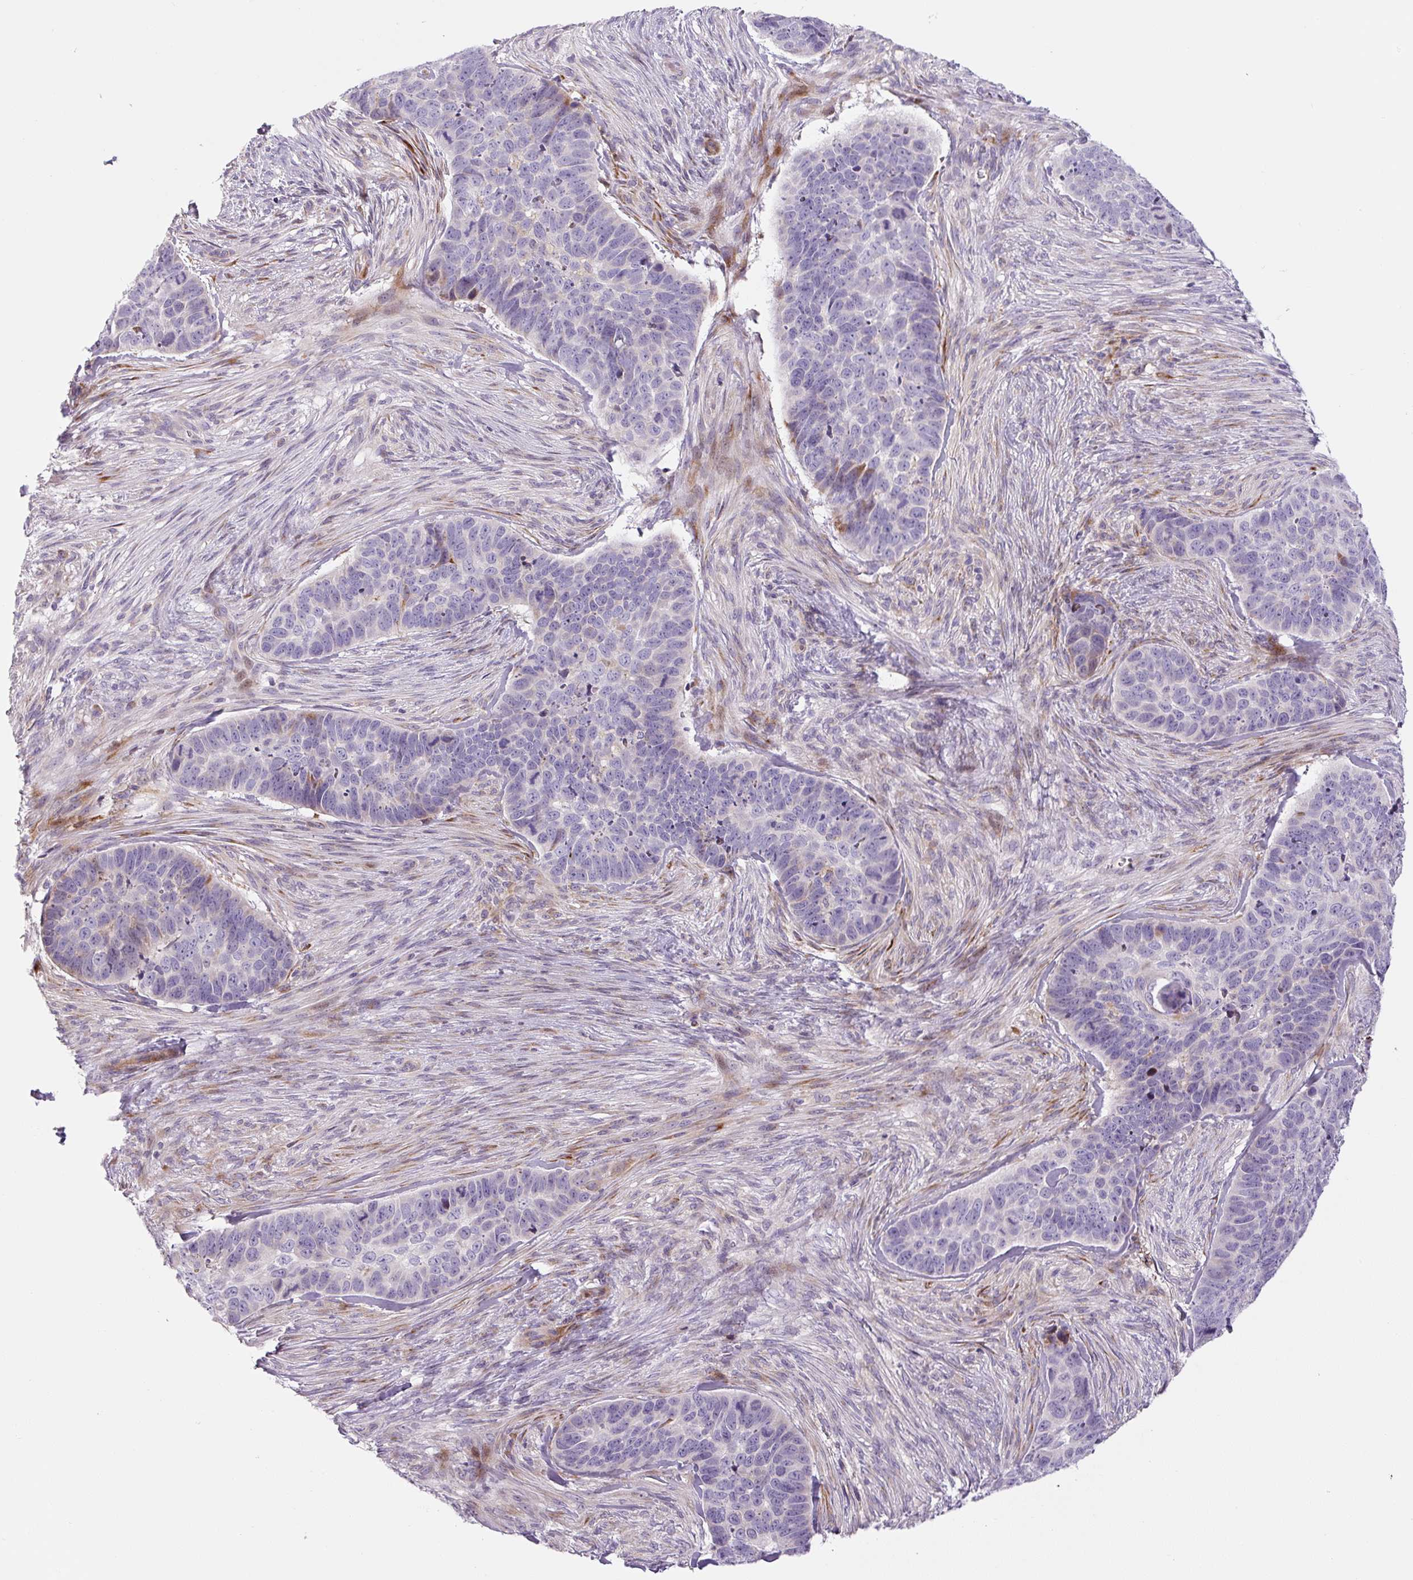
{"staining": {"intensity": "negative", "quantity": "none", "location": "none"}, "tissue": "skin cancer", "cell_type": "Tumor cells", "image_type": "cancer", "snomed": [{"axis": "morphology", "description": "Basal cell carcinoma"}, {"axis": "topography", "description": "Skin"}], "caption": "High power microscopy image of an IHC image of skin cancer, revealing no significant staining in tumor cells.", "gene": "DISP3", "patient": {"sex": "female", "age": 82}}